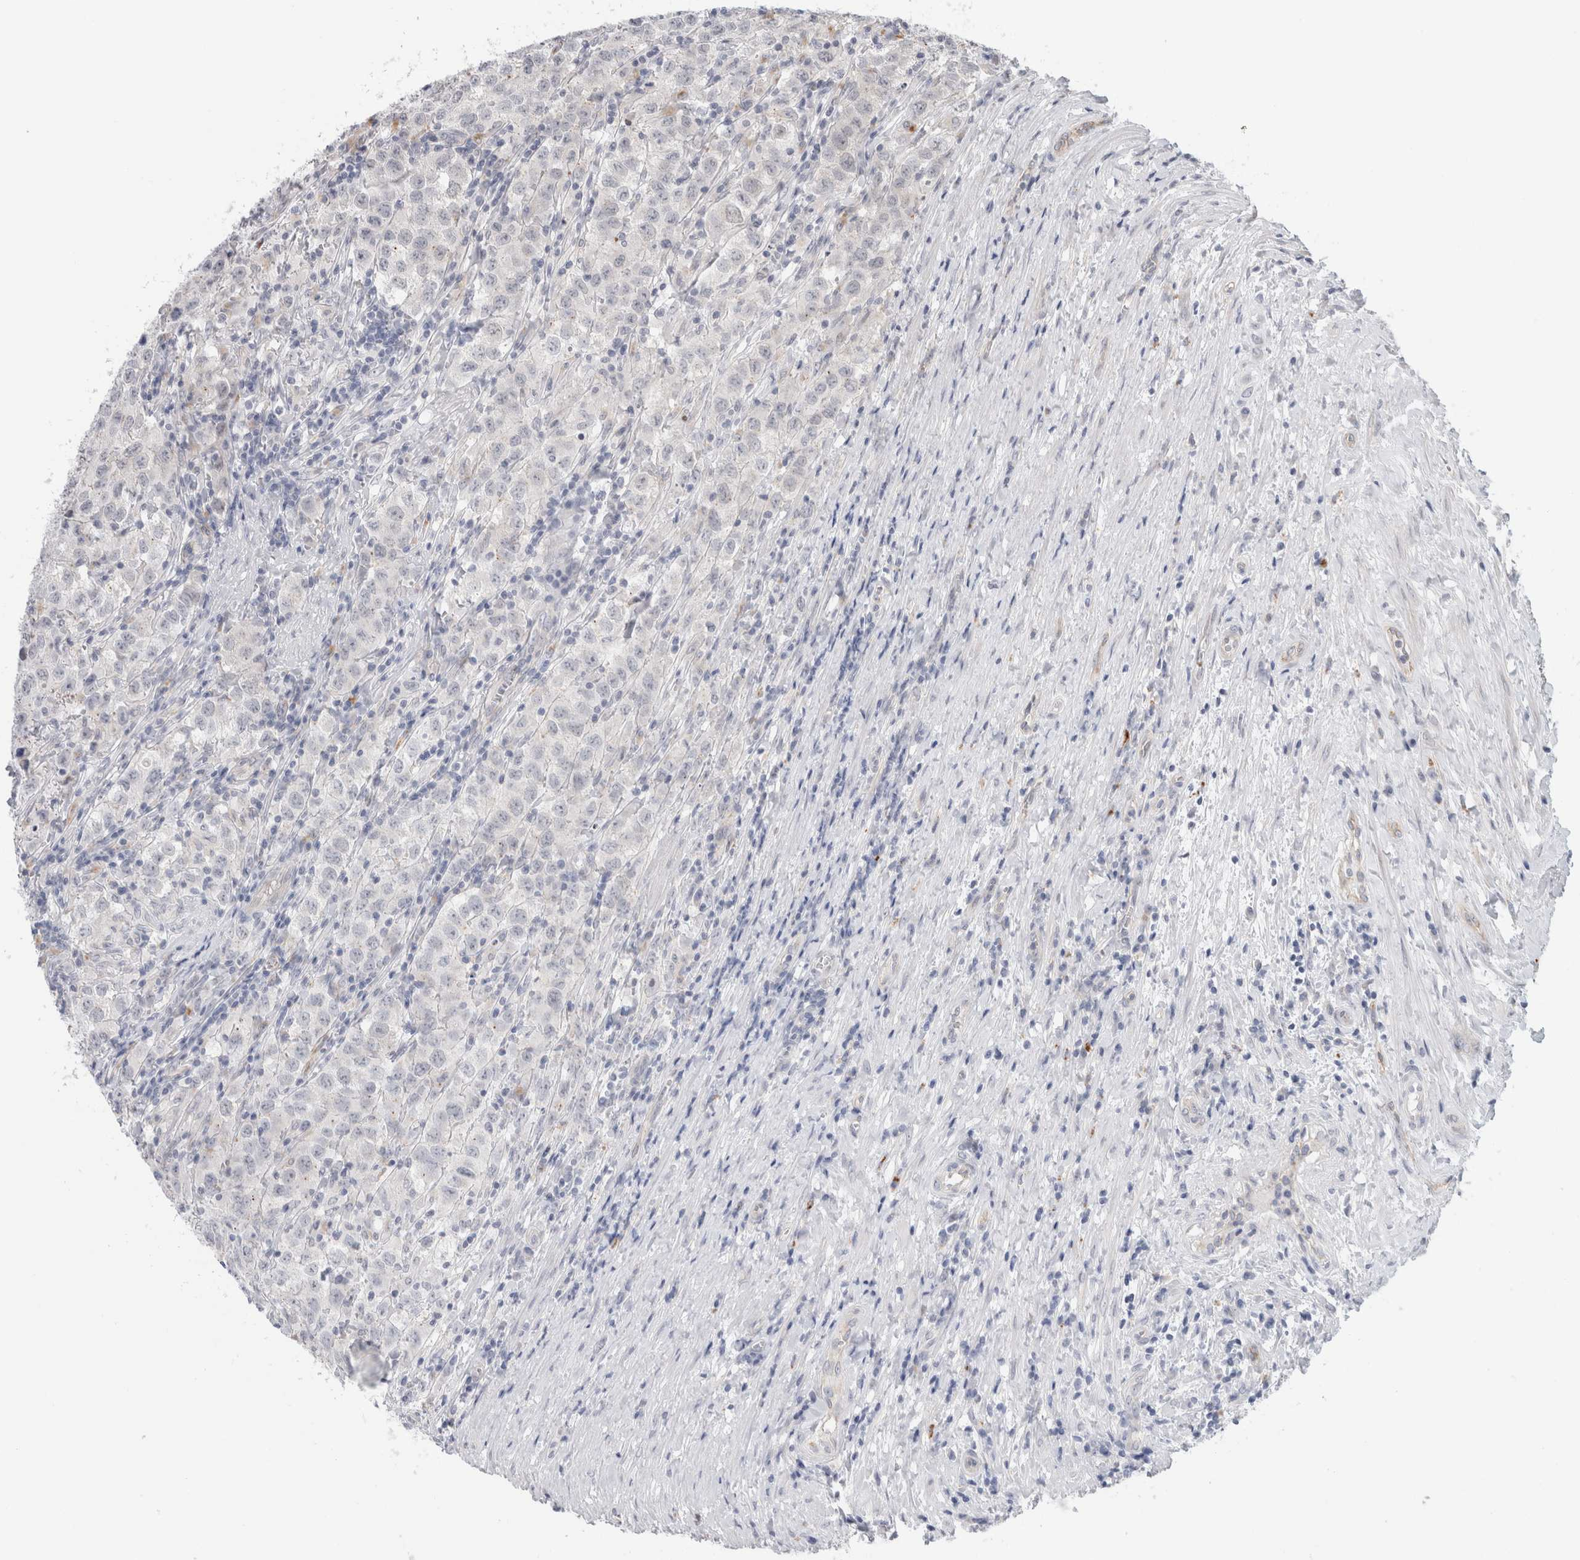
{"staining": {"intensity": "negative", "quantity": "none", "location": "none"}, "tissue": "testis cancer", "cell_type": "Tumor cells", "image_type": "cancer", "snomed": [{"axis": "morphology", "description": "Seminoma, NOS"}, {"axis": "morphology", "description": "Carcinoma, Embryonal, NOS"}, {"axis": "topography", "description": "Testis"}], "caption": "Histopathology image shows no significant protein positivity in tumor cells of testis cancer (seminoma).", "gene": "ANKMY1", "patient": {"sex": "male", "age": 43}}